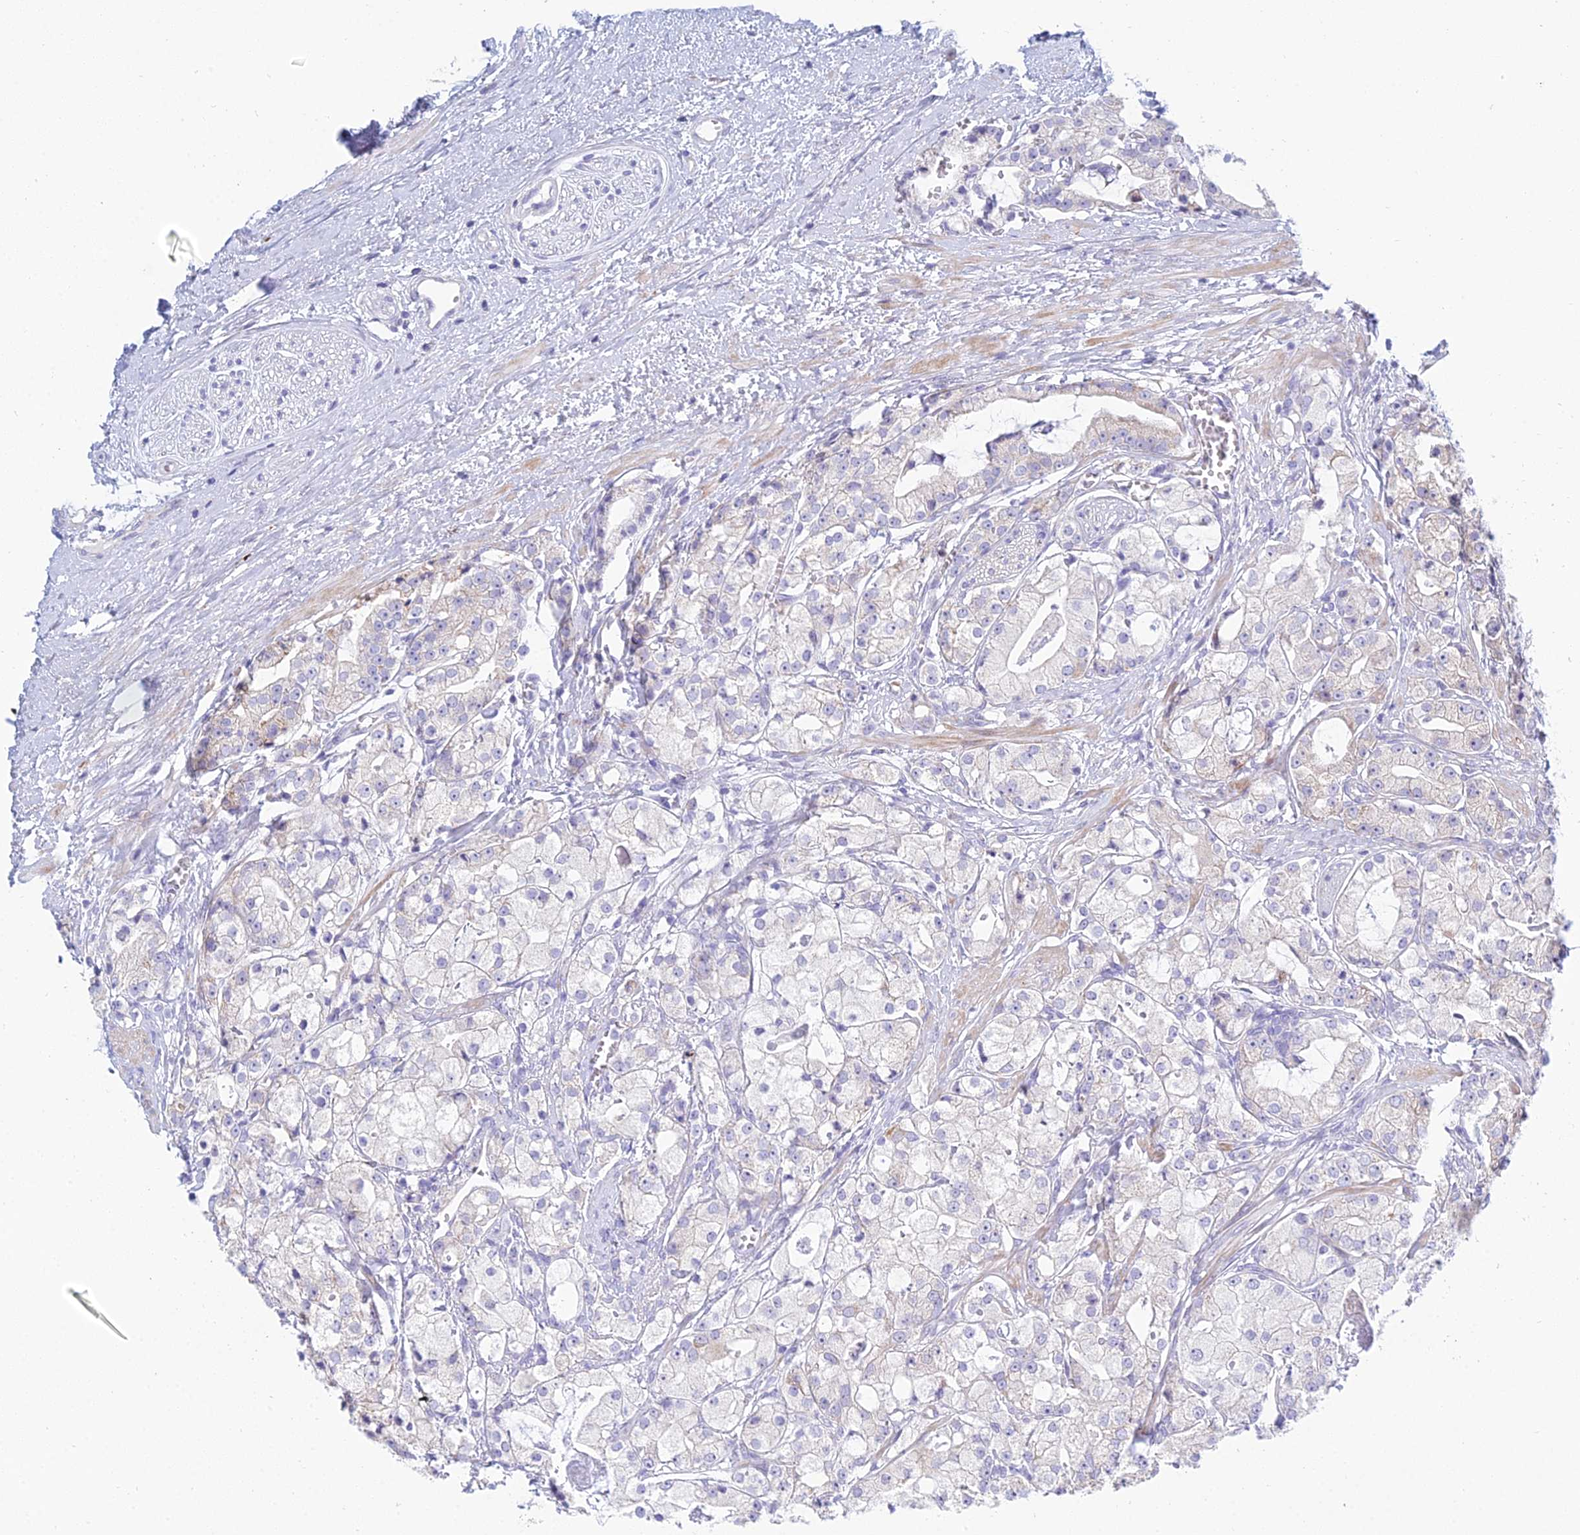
{"staining": {"intensity": "negative", "quantity": "none", "location": "none"}, "tissue": "prostate cancer", "cell_type": "Tumor cells", "image_type": "cancer", "snomed": [{"axis": "morphology", "description": "Adenocarcinoma, High grade"}, {"axis": "topography", "description": "Prostate"}], "caption": "Immunohistochemical staining of human prostate adenocarcinoma (high-grade) reveals no significant positivity in tumor cells. Brightfield microscopy of immunohistochemistry (IHC) stained with DAB (brown) and hematoxylin (blue), captured at high magnification.", "gene": "PRR13", "patient": {"sex": "male", "age": 71}}